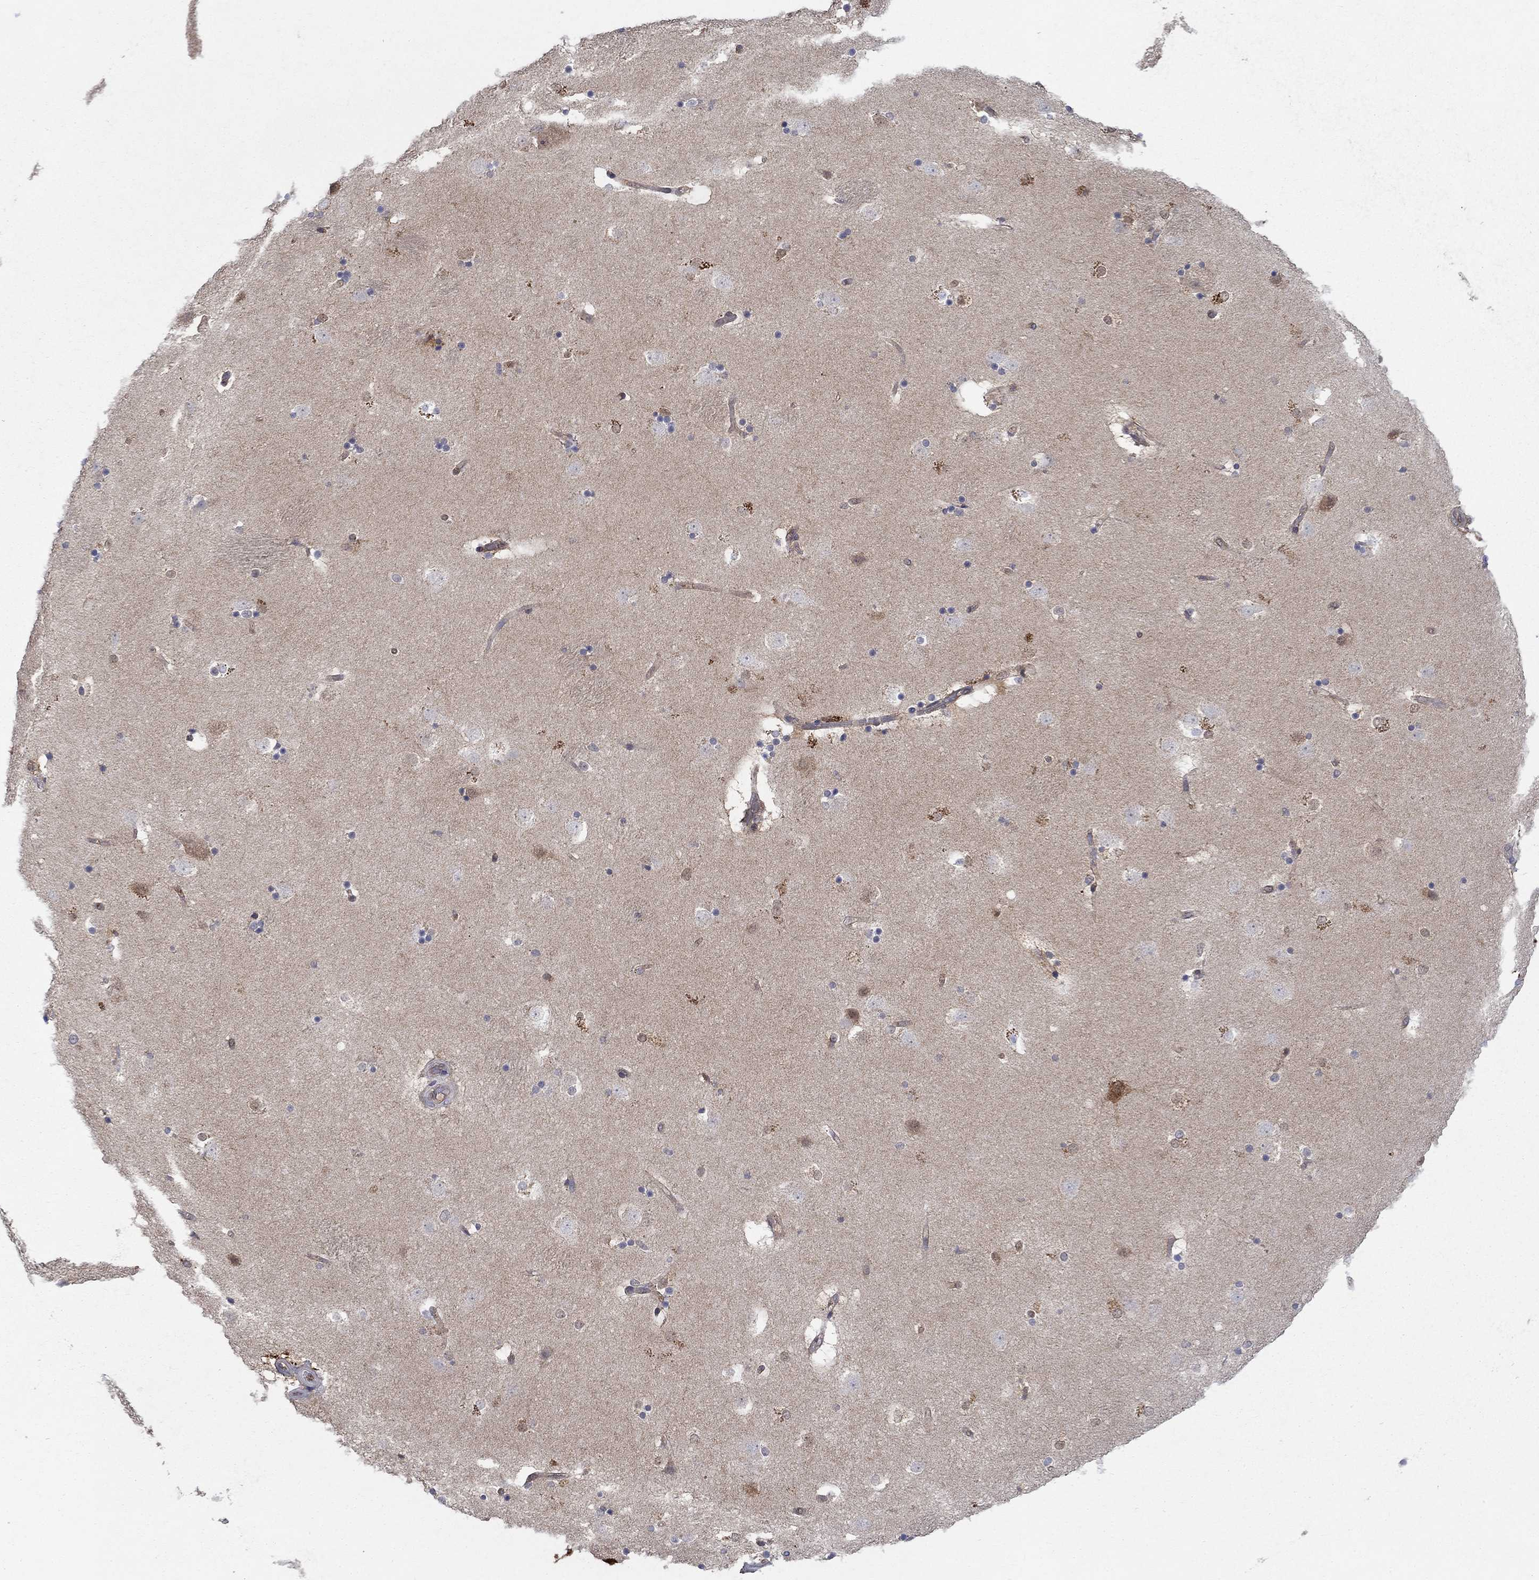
{"staining": {"intensity": "weak", "quantity": "<25%", "location": "cytoplasmic/membranous"}, "tissue": "caudate", "cell_type": "Glial cells", "image_type": "normal", "snomed": [{"axis": "morphology", "description": "Normal tissue, NOS"}, {"axis": "topography", "description": "Lateral ventricle wall"}], "caption": "Glial cells are negative for protein expression in benign human caudate. The staining is performed using DAB brown chromogen with nuclei counter-stained in using hematoxylin.", "gene": "AGFG2", "patient": {"sex": "male", "age": 51}}